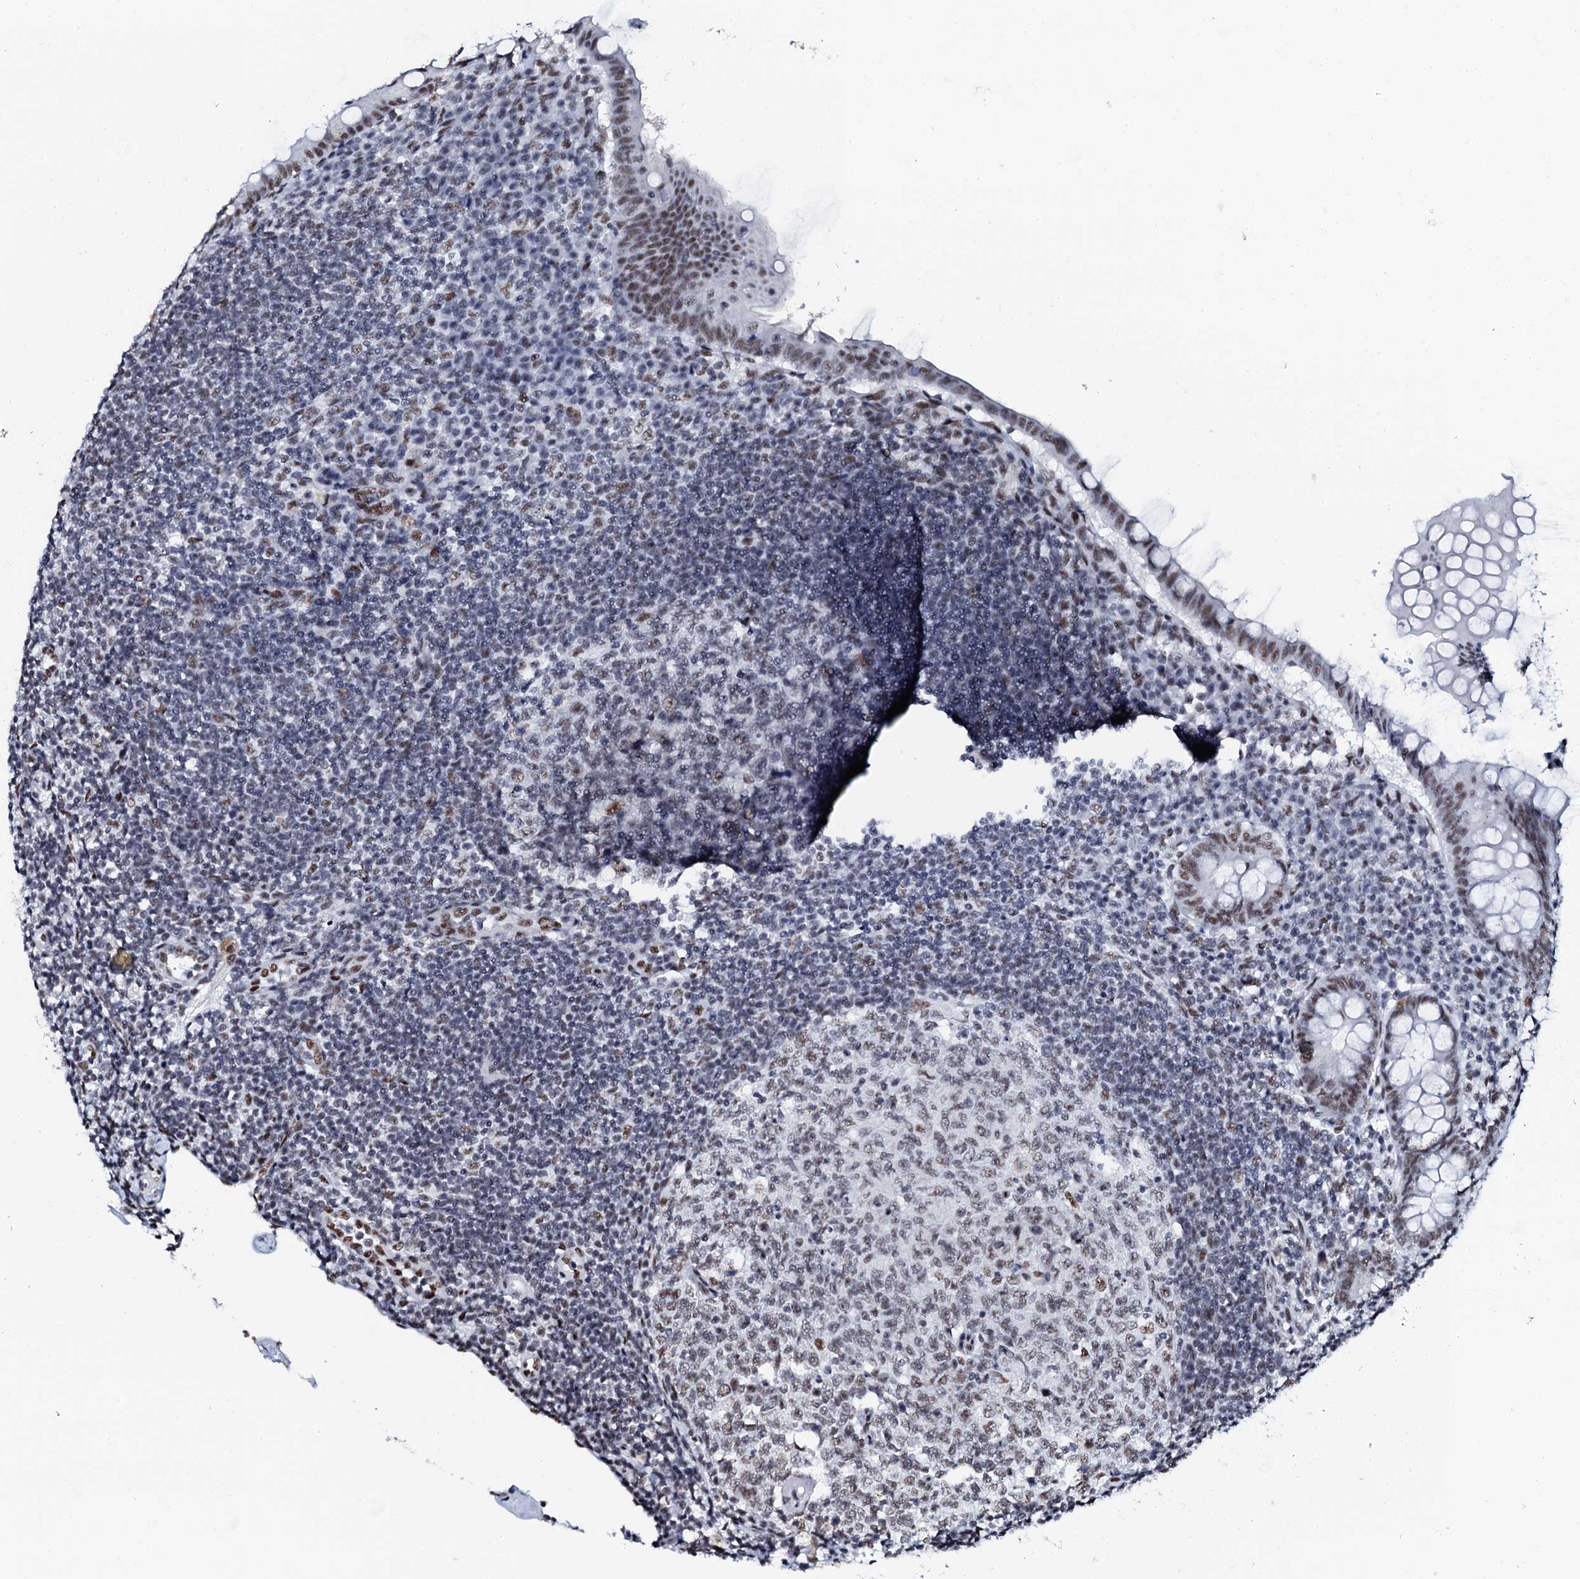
{"staining": {"intensity": "moderate", "quantity": ">75%", "location": "nuclear"}, "tissue": "appendix", "cell_type": "Glandular cells", "image_type": "normal", "snomed": [{"axis": "morphology", "description": "Normal tissue, NOS"}, {"axis": "topography", "description": "Appendix"}], "caption": "DAB immunohistochemical staining of normal appendix displays moderate nuclear protein staining in about >75% of glandular cells. Using DAB (brown) and hematoxylin (blue) stains, captured at high magnification using brightfield microscopy.", "gene": "NKAPD1", "patient": {"sex": "female", "age": 33}}